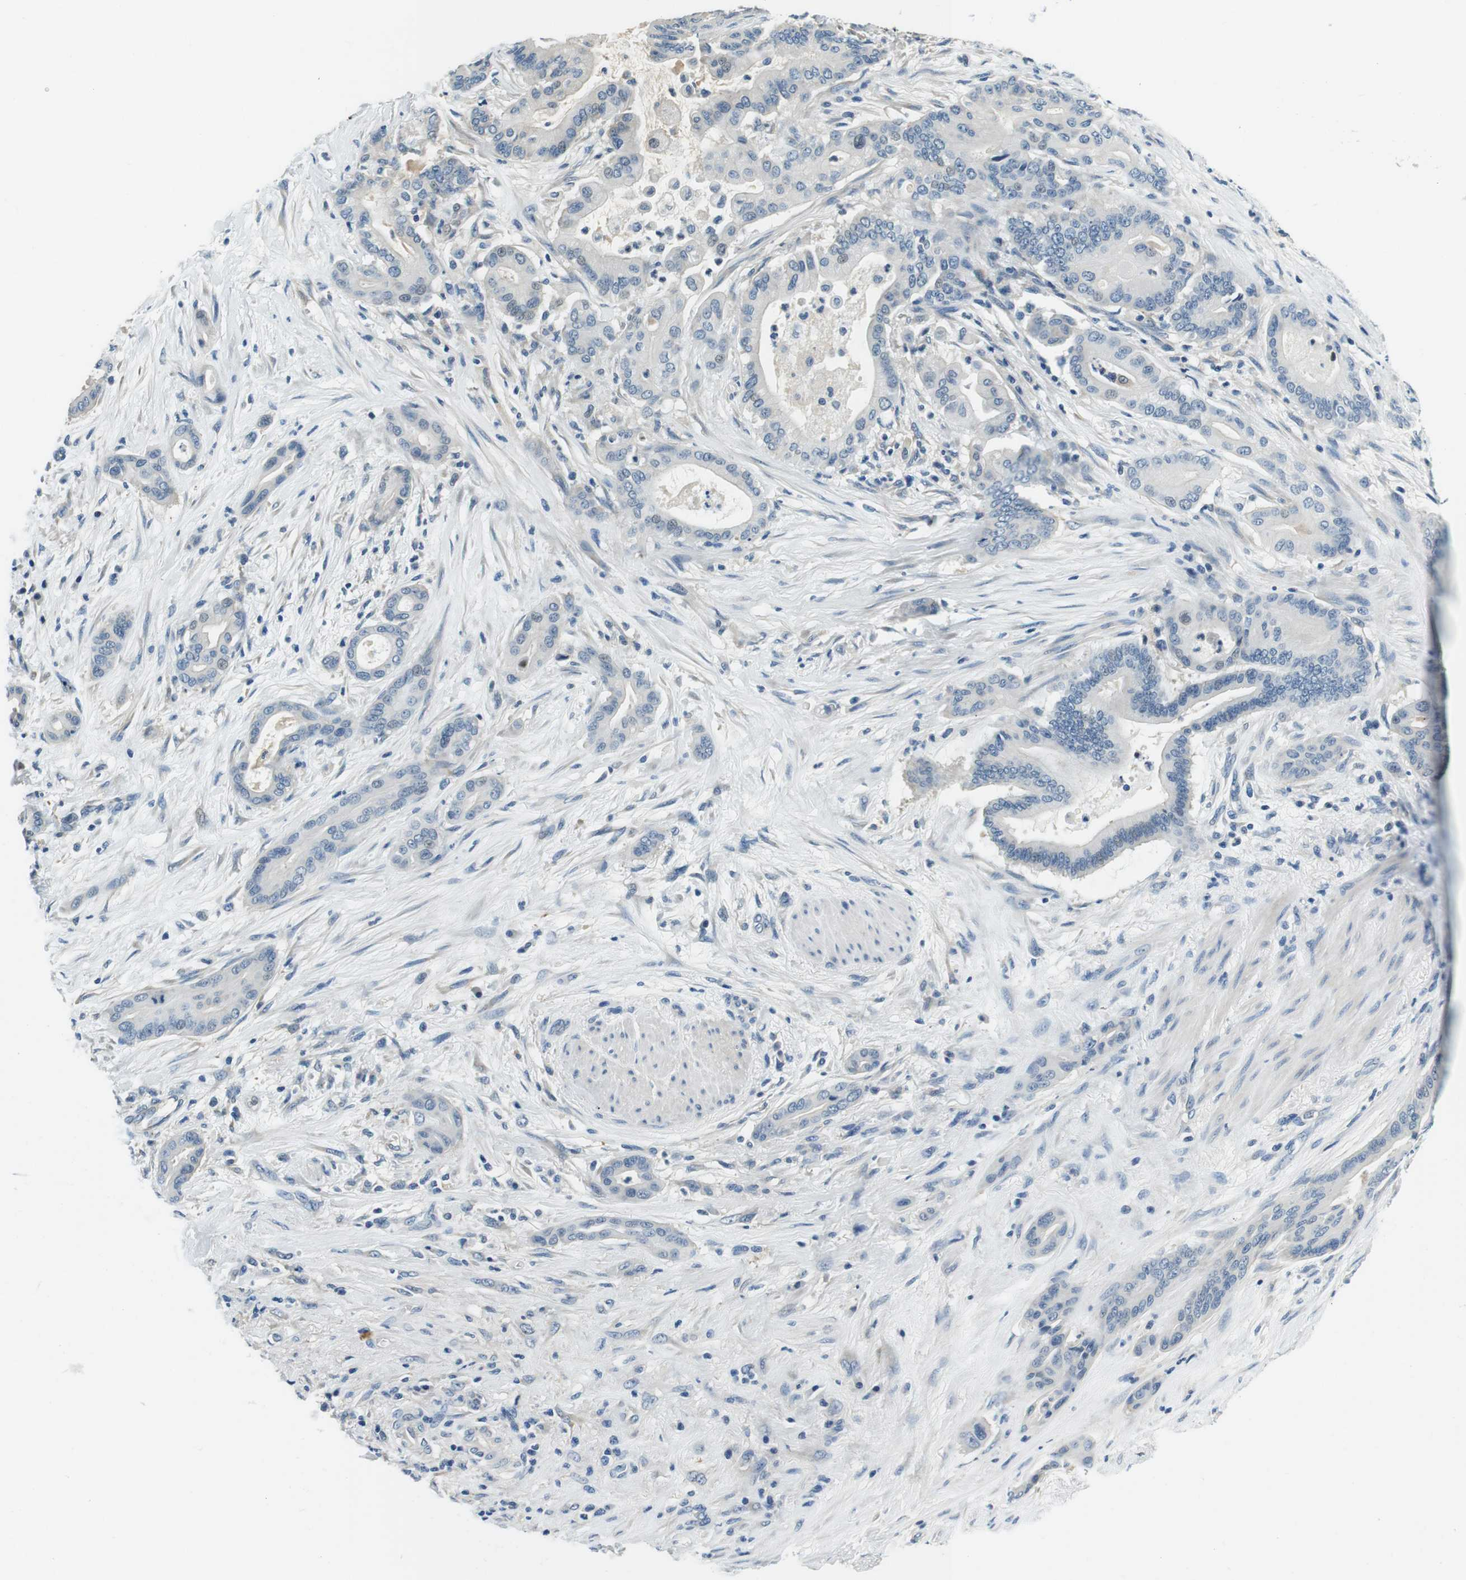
{"staining": {"intensity": "negative", "quantity": "none", "location": "none"}, "tissue": "pancreatic cancer", "cell_type": "Tumor cells", "image_type": "cancer", "snomed": [{"axis": "morphology", "description": "Normal tissue, NOS"}, {"axis": "morphology", "description": "Adenocarcinoma, NOS"}, {"axis": "topography", "description": "Pancreas"}], "caption": "The IHC histopathology image has no significant positivity in tumor cells of pancreatic cancer tissue.", "gene": "KCNJ5", "patient": {"sex": "male", "age": 63}}